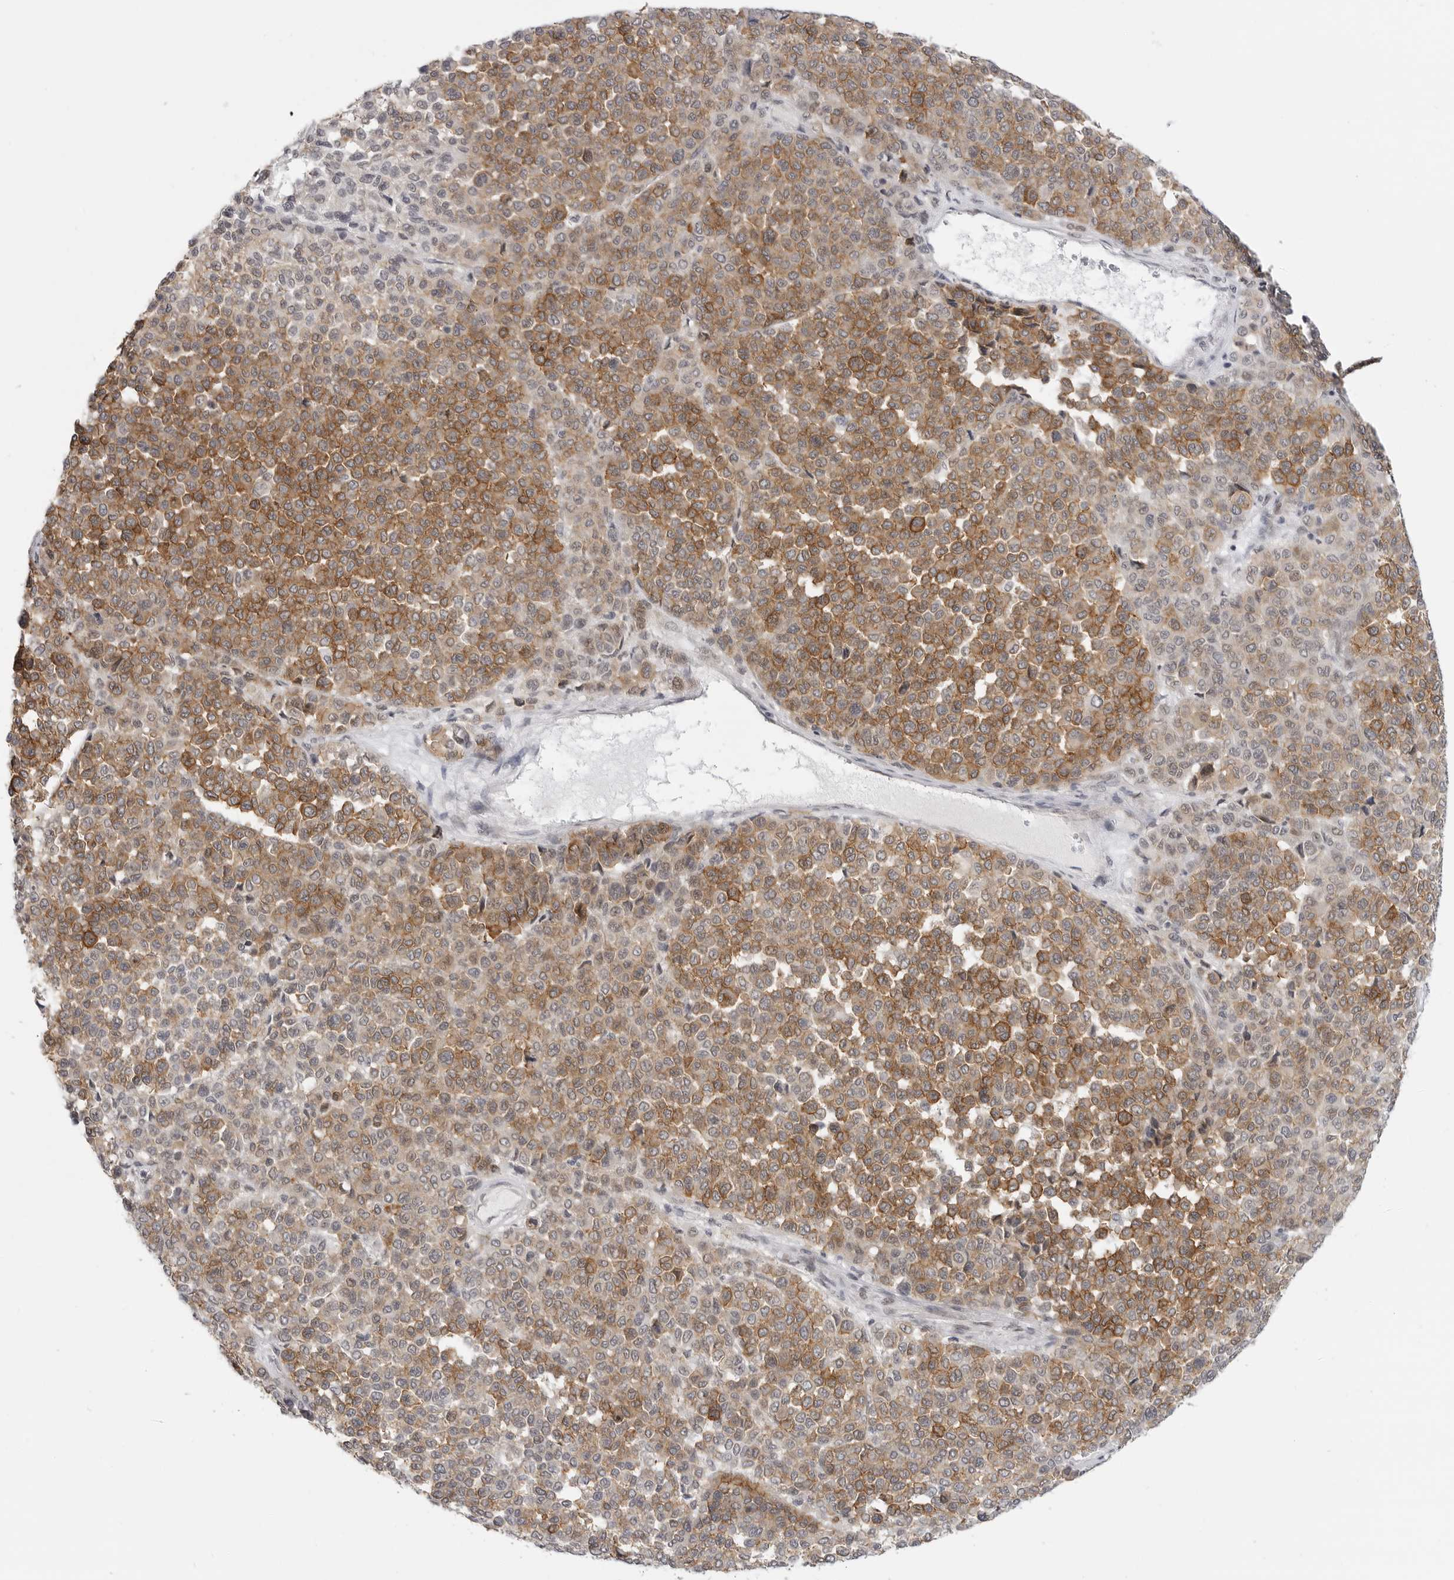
{"staining": {"intensity": "moderate", "quantity": ">75%", "location": "cytoplasmic/membranous"}, "tissue": "melanoma", "cell_type": "Tumor cells", "image_type": "cancer", "snomed": [{"axis": "morphology", "description": "Malignant melanoma, Metastatic site"}, {"axis": "topography", "description": "Pancreas"}], "caption": "This is an image of immunohistochemistry staining of malignant melanoma (metastatic site), which shows moderate expression in the cytoplasmic/membranous of tumor cells.", "gene": "CEP295NL", "patient": {"sex": "female", "age": 30}}